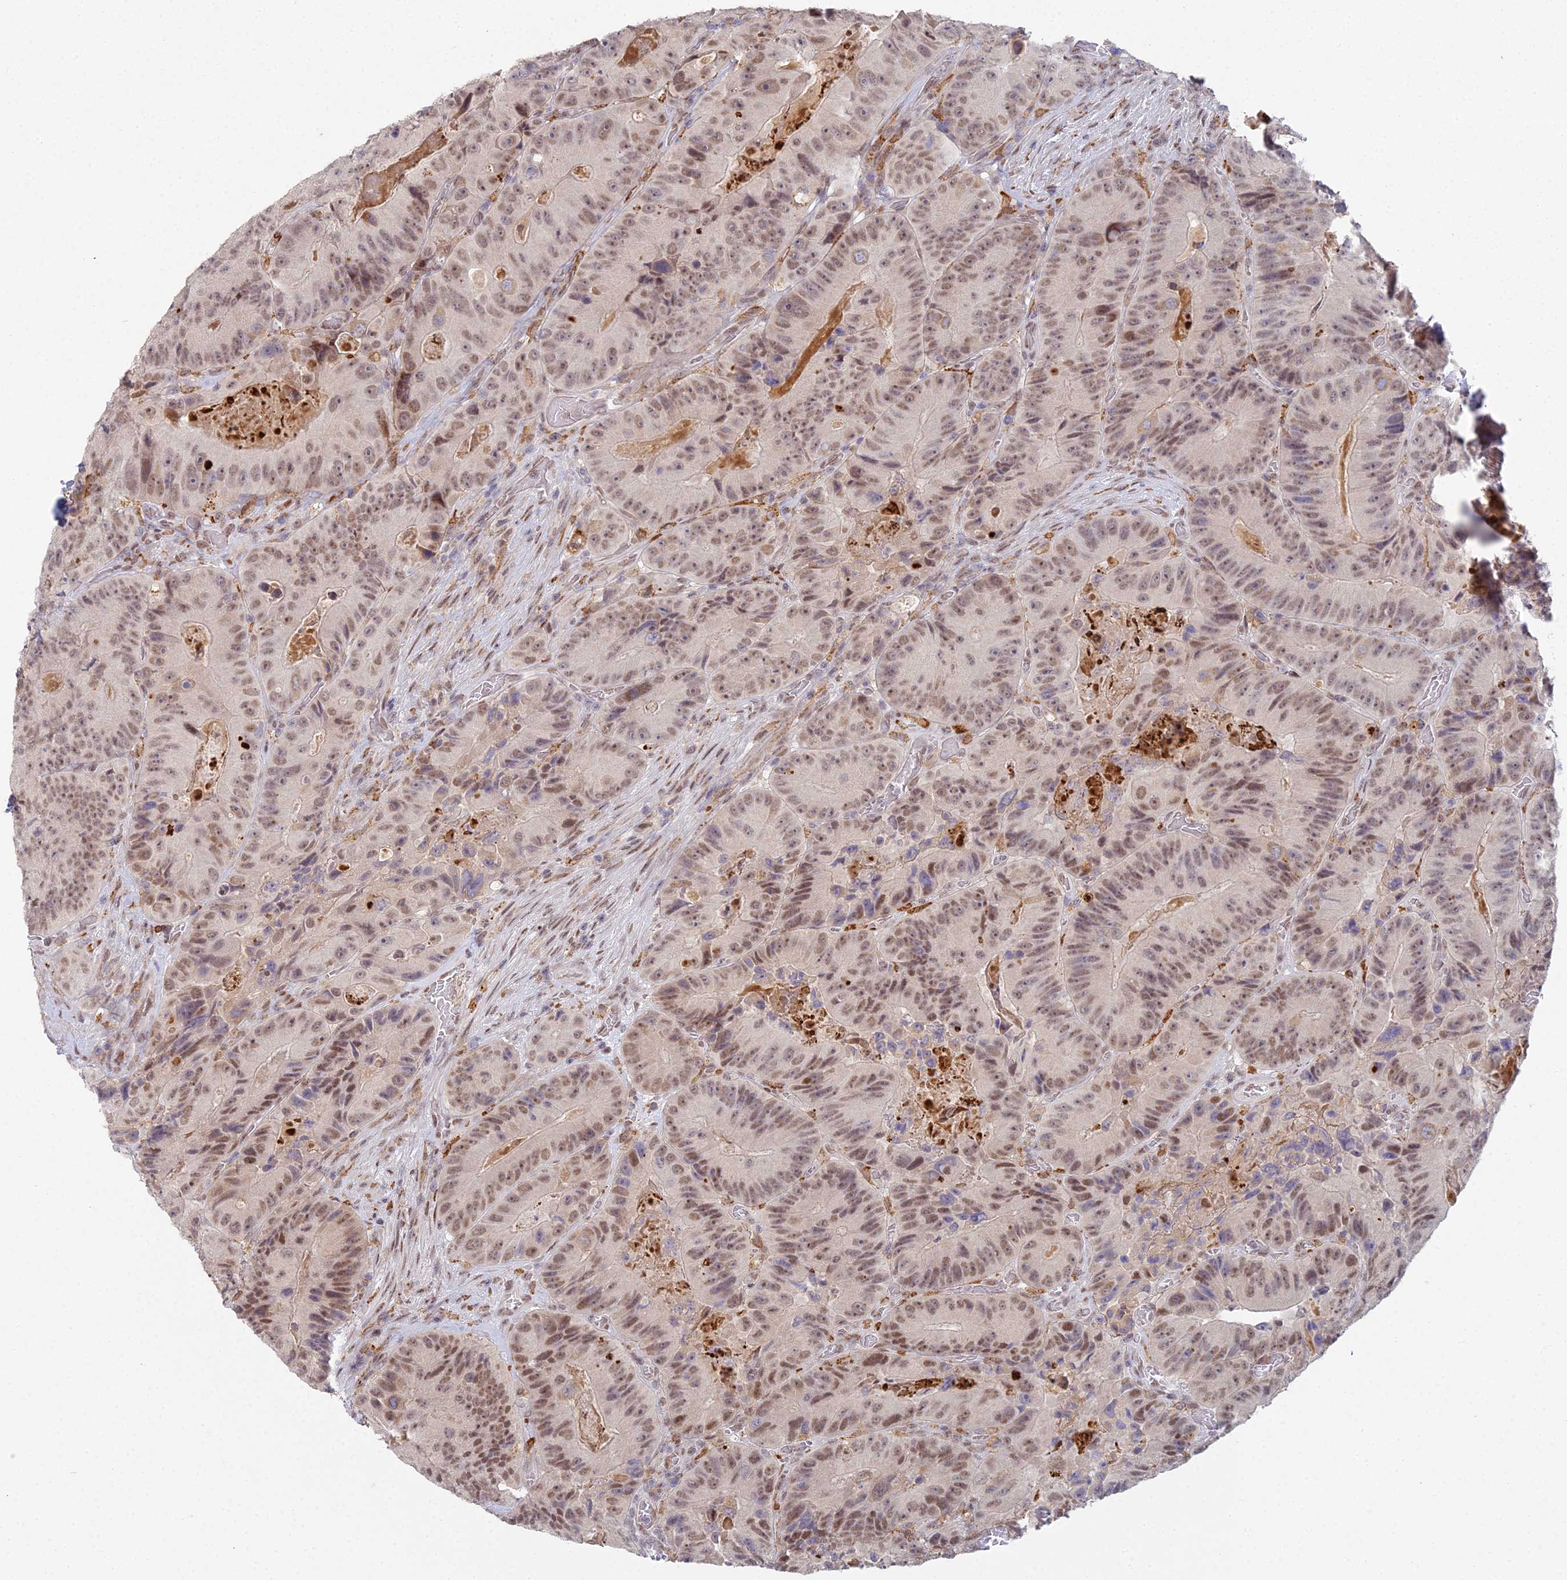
{"staining": {"intensity": "moderate", "quantity": ">75%", "location": "nuclear"}, "tissue": "colorectal cancer", "cell_type": "Tumor cells", "image_type": "cancer", "snomed": [{"axis": "morphology", "description": "Adenocarcinoma, NOS"}, {"axis": "topography", "description": "Colon"}], "caption": "A micrograph of adenocarcinoma (colorectal) stained for a protein shows moderate nuclear brown staining in tumor cells.", "gene": "ABHD17A", "patient": {"sex": "female", "age": 86}}